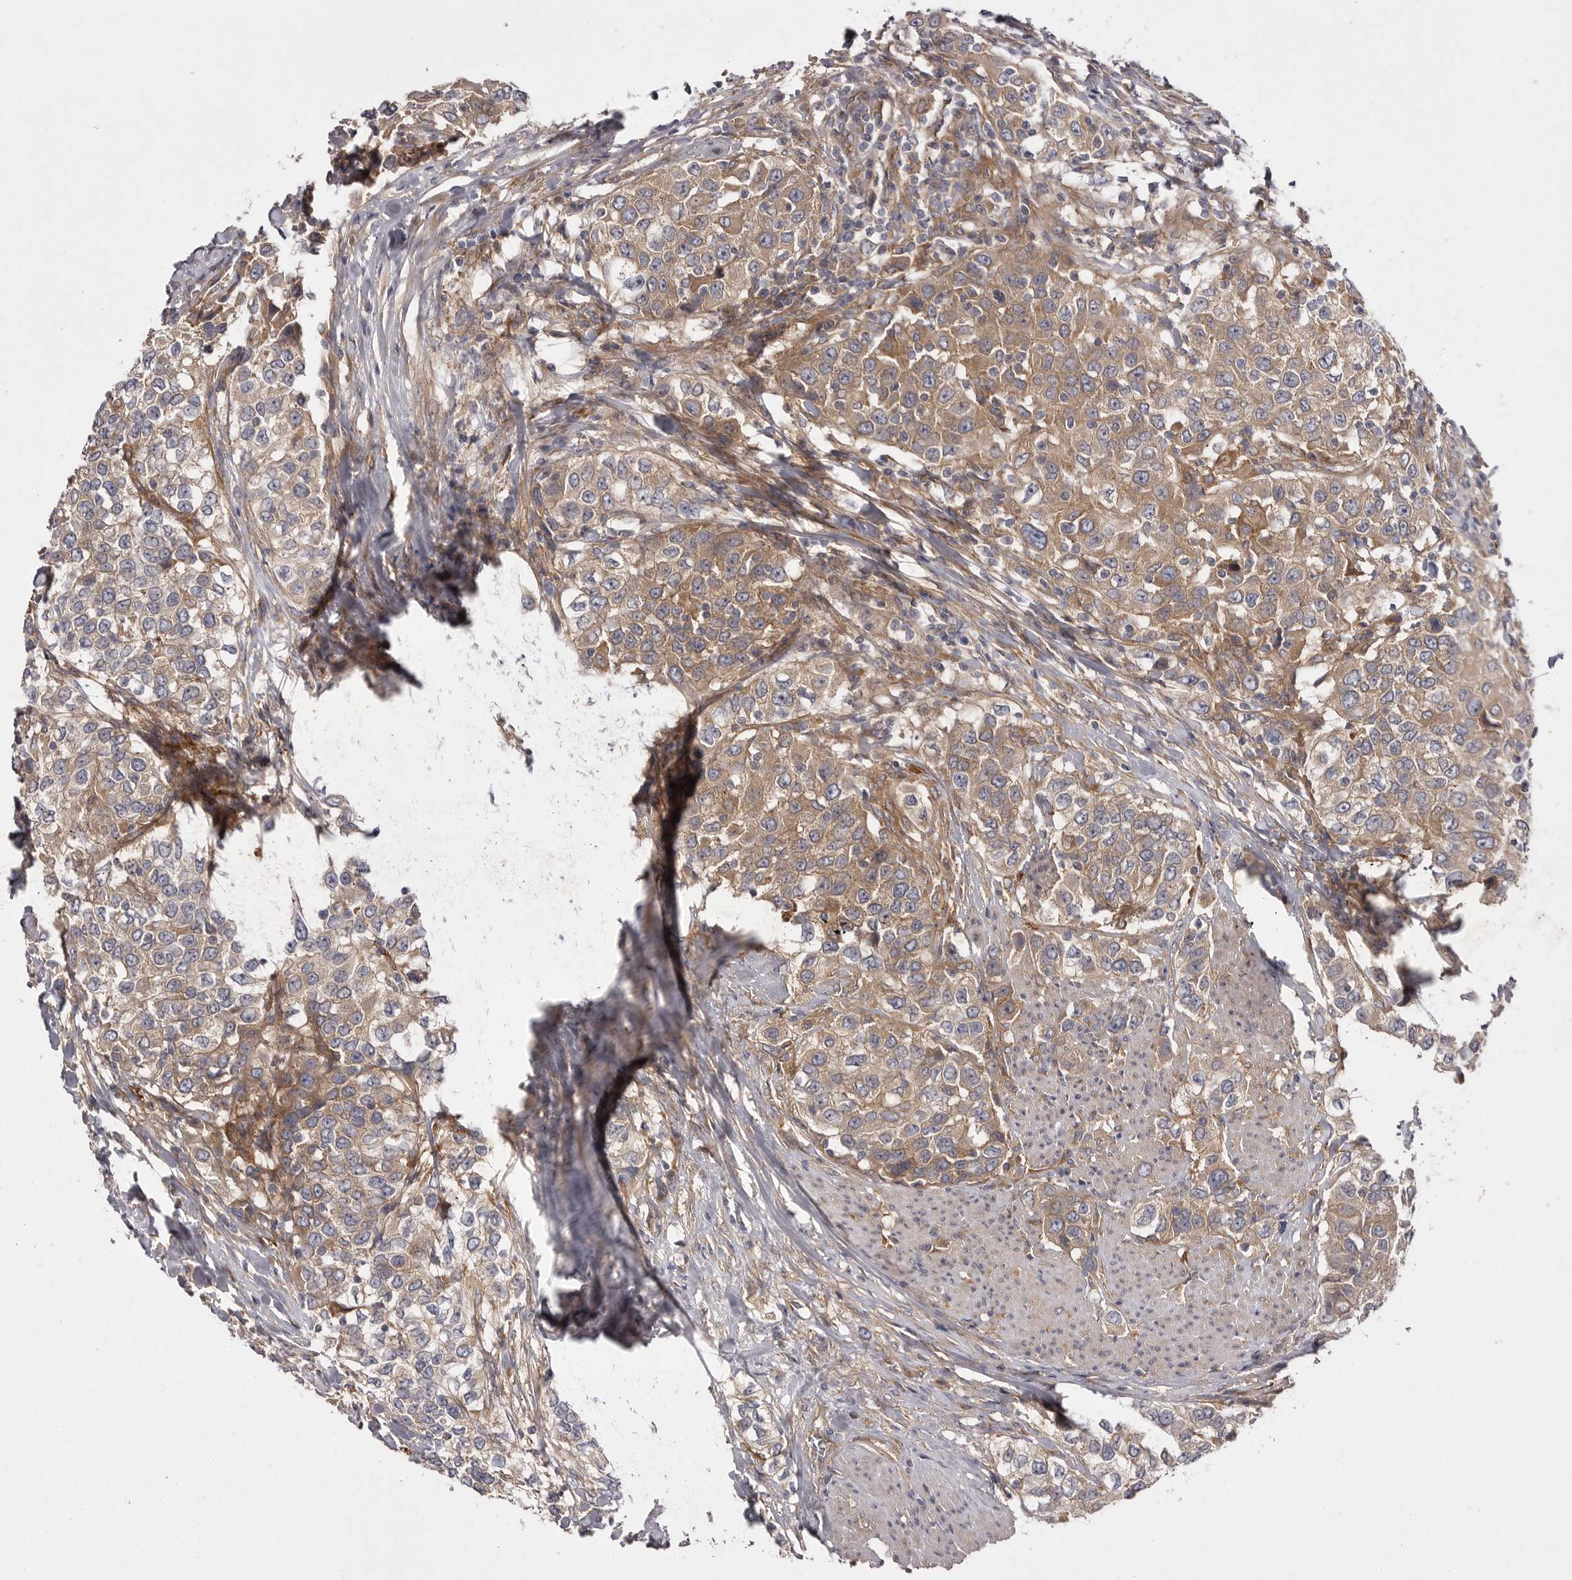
{"staining": {"intensity": "moderate", "quantity": "25%-75%", "location": "cytoplasmic/membranous"}, "tissue": "urothelial cancer", "cell_type": "Tumor cells", "image_type": "cancer", "snomed": [{"axis": "morphology", "description": "Urothelial carcinoma, High grade"}, {"axis": "topography", "description": "Urinary bladder"}], "caption": "The histopathology image reveals a brown stain indicating the presence of a protein in the cytoplasmic/membranous of tumor cells in urothelial cancer.", "gene": "OSBPL9", "patient": {"sex": "female", "age": 80}}